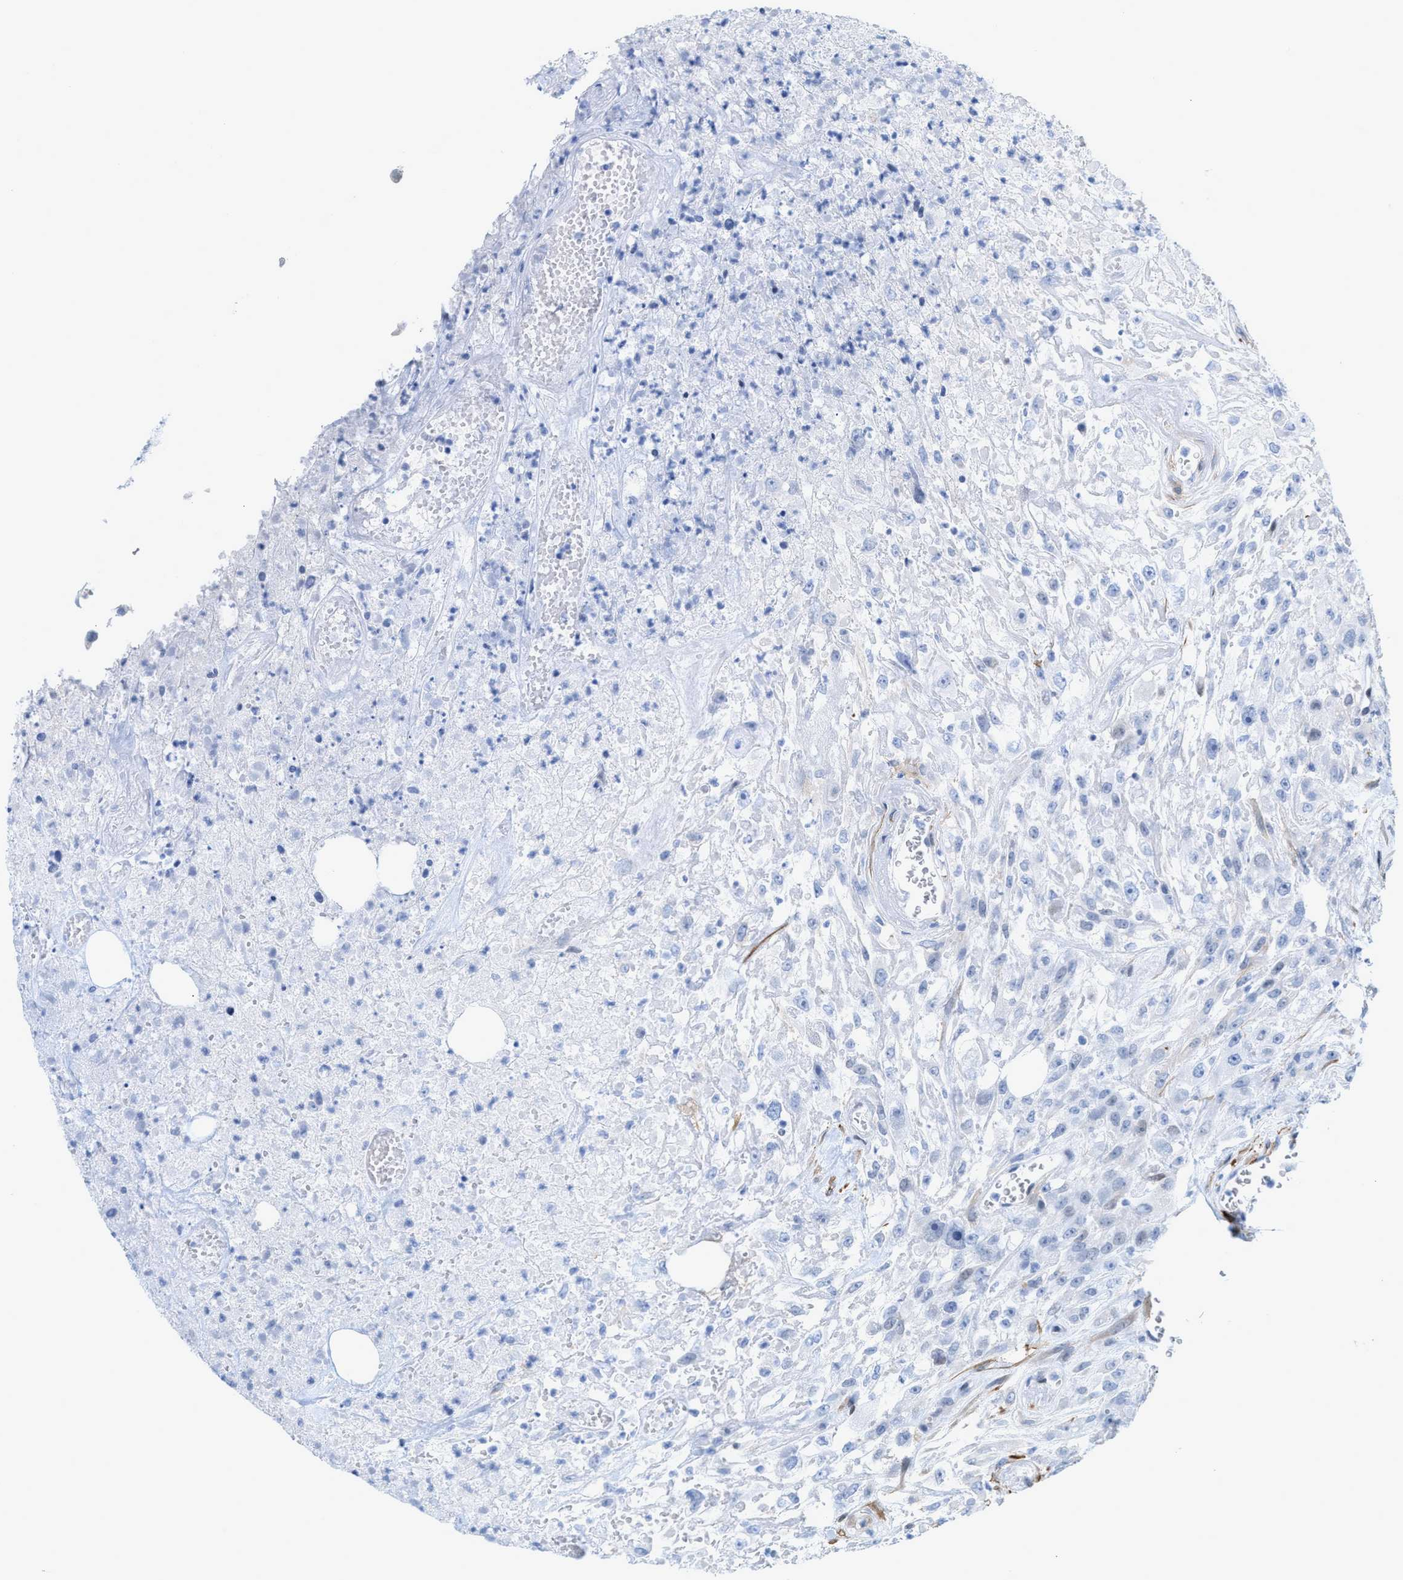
{"staining": {"intensity": "negative", "quantity": "none", "location": "none"}, "tissue": "urothelial cancer", "cell_type": "Tumor cells", "image_type": "cancer", "snomed": [{"axis": "morphology", "description": "Urothelial carcinoma, High grade"}, {"axis": "topography", "description": "Urinary bladder"}], "caption": "DAB immunohistochemical staining of human urothelial cancer displays no significant expression in tumor cells.", "gene": "TAGLN", "patient": {"sex": "male", "age": 46}}